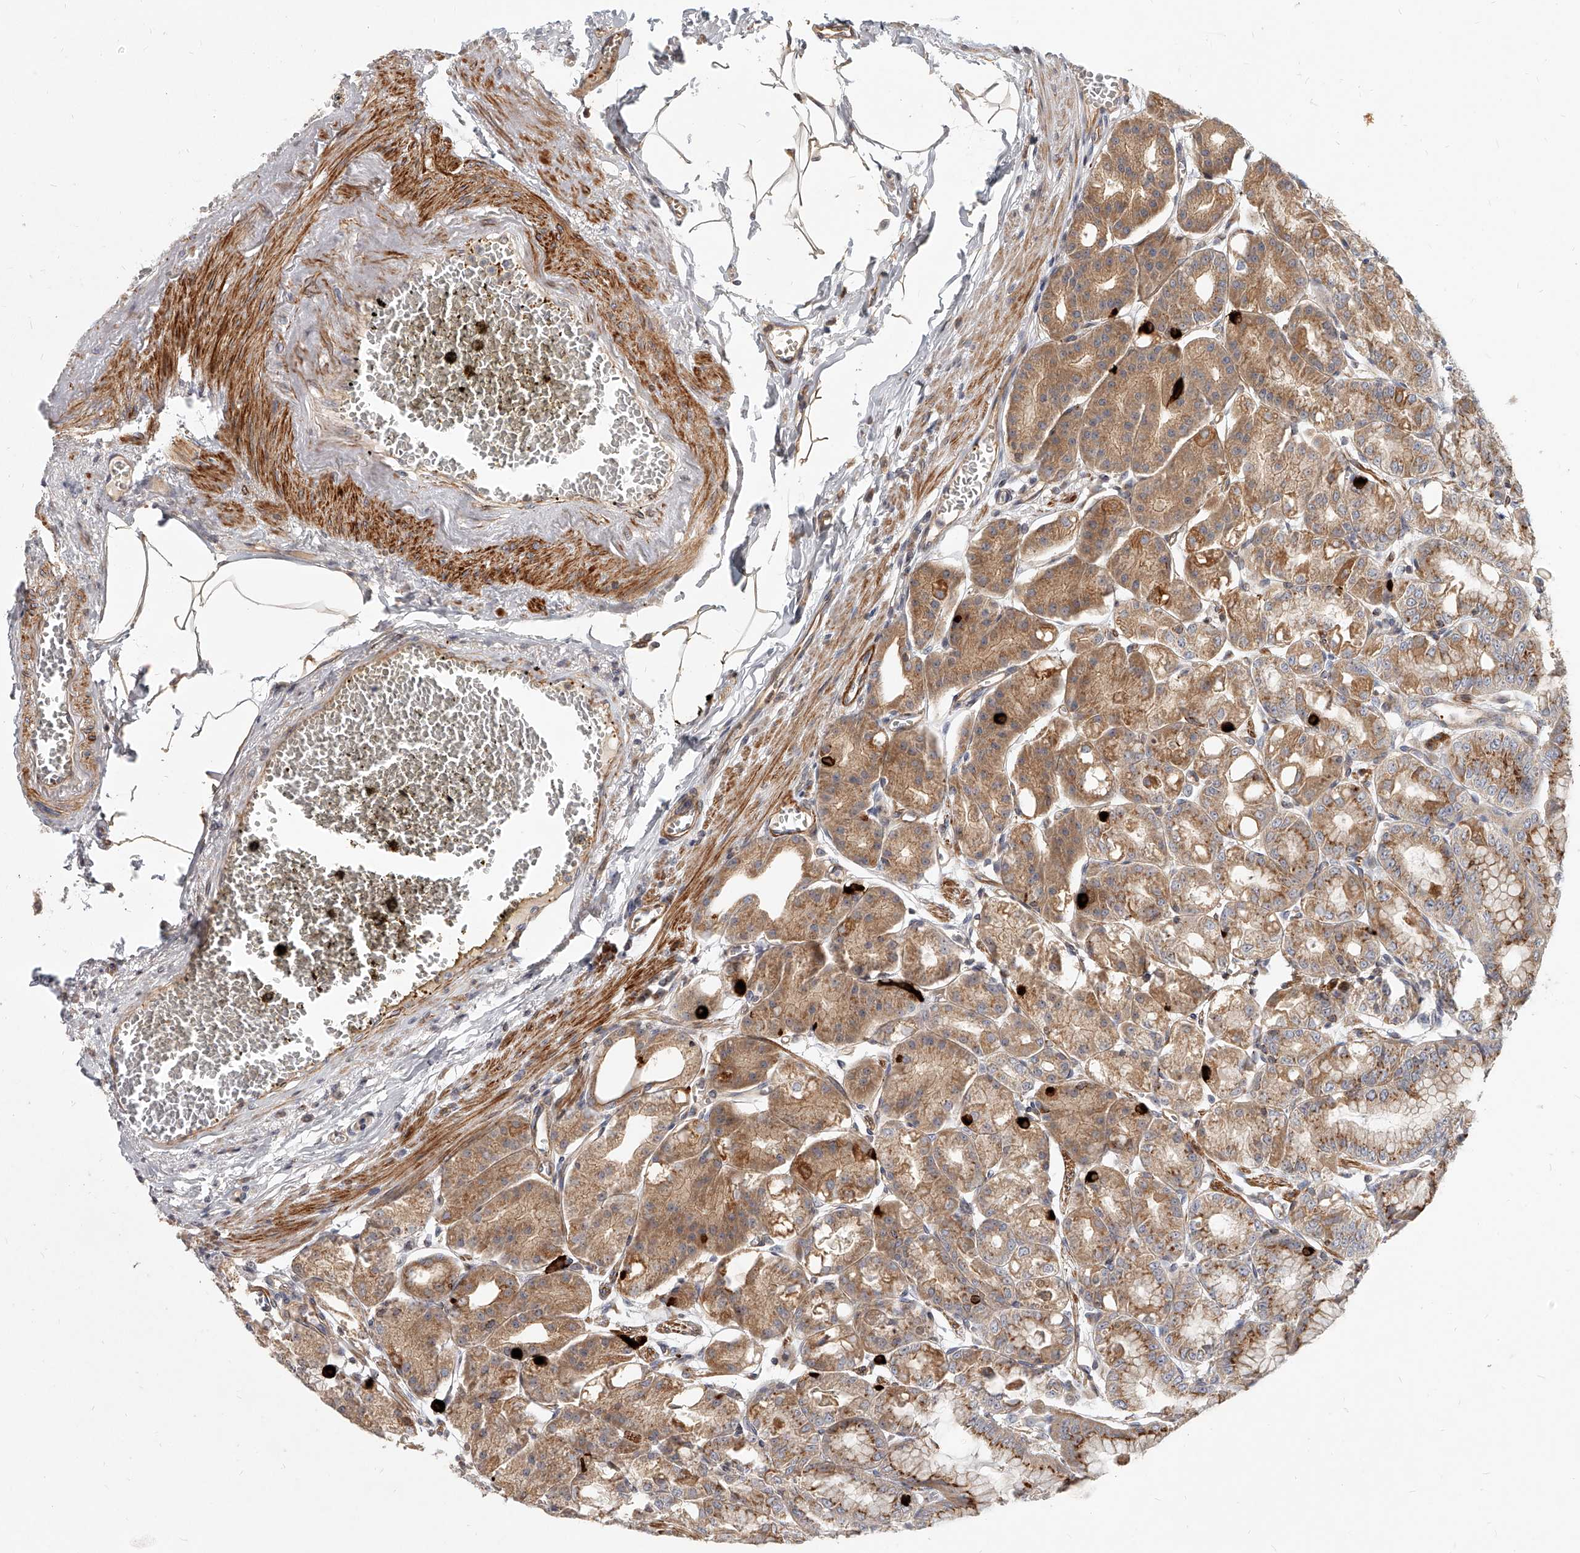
{"staining": {"intensity": "strong", "quantity": "25%-75%", "location": "cytoplasmic/membranous"}, "tissue": "stomach", "cell_type": "Glandular cells", "image_type": "normal", "snomed": [{"axis": "morphology", "description": "Normal tissue, NOS"}, {"axis": "topography", "description": "Stomach, lower"}], "caption": "Human stomach stained for a protein (brown) exhibits strong cytoplasmic/membranous positive positivity in about 25%-75% of glandular cells.", "gene": "SLC37A1", "patient": {"sex": "male", "age": 71}}